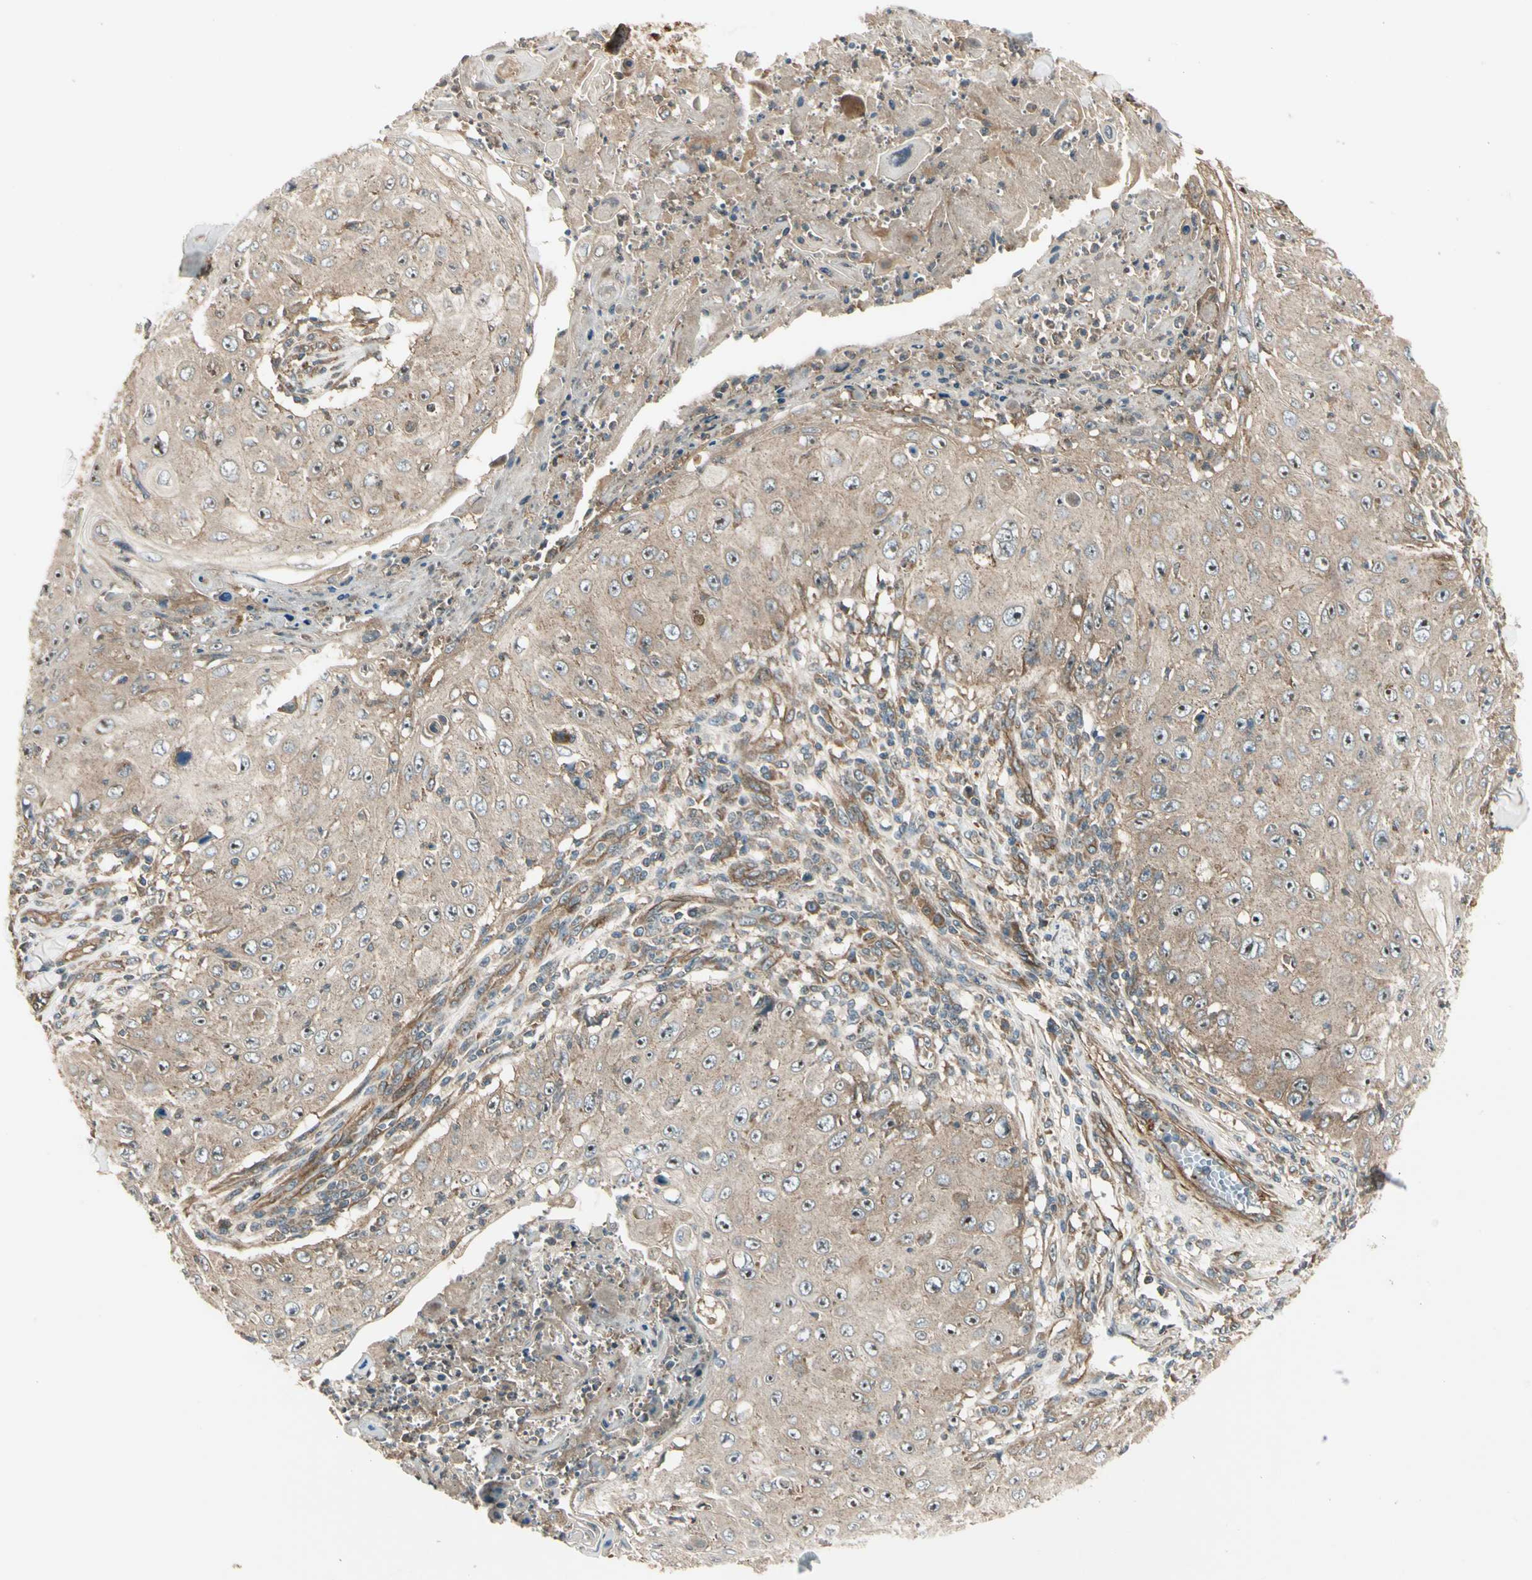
{"staining": {"intensity": "weak", "quantity": ">75%", "location": "cytoplasmic/membranous"}, "tissue": "skin cancer", "cell_type": "Tumor cells", "image_type": "cancer", "snomed": [{"axis": "morphology", "description": "Squamous cell carcinoma, NOS"}, {"axis": "topography", "description": "Skin"}], "caption": "The image demonstrates immunohistochemical staining of skin cancer (squamous cell carcinoma). There is weak cytoplasmic/membranous positivity is identified in approximately >75% of tumor cells. The protein is shown in brown color, while the nuclei are stained blue.", "gene": "FKBP15", "patient": {"sex": "male", "age": 86}}